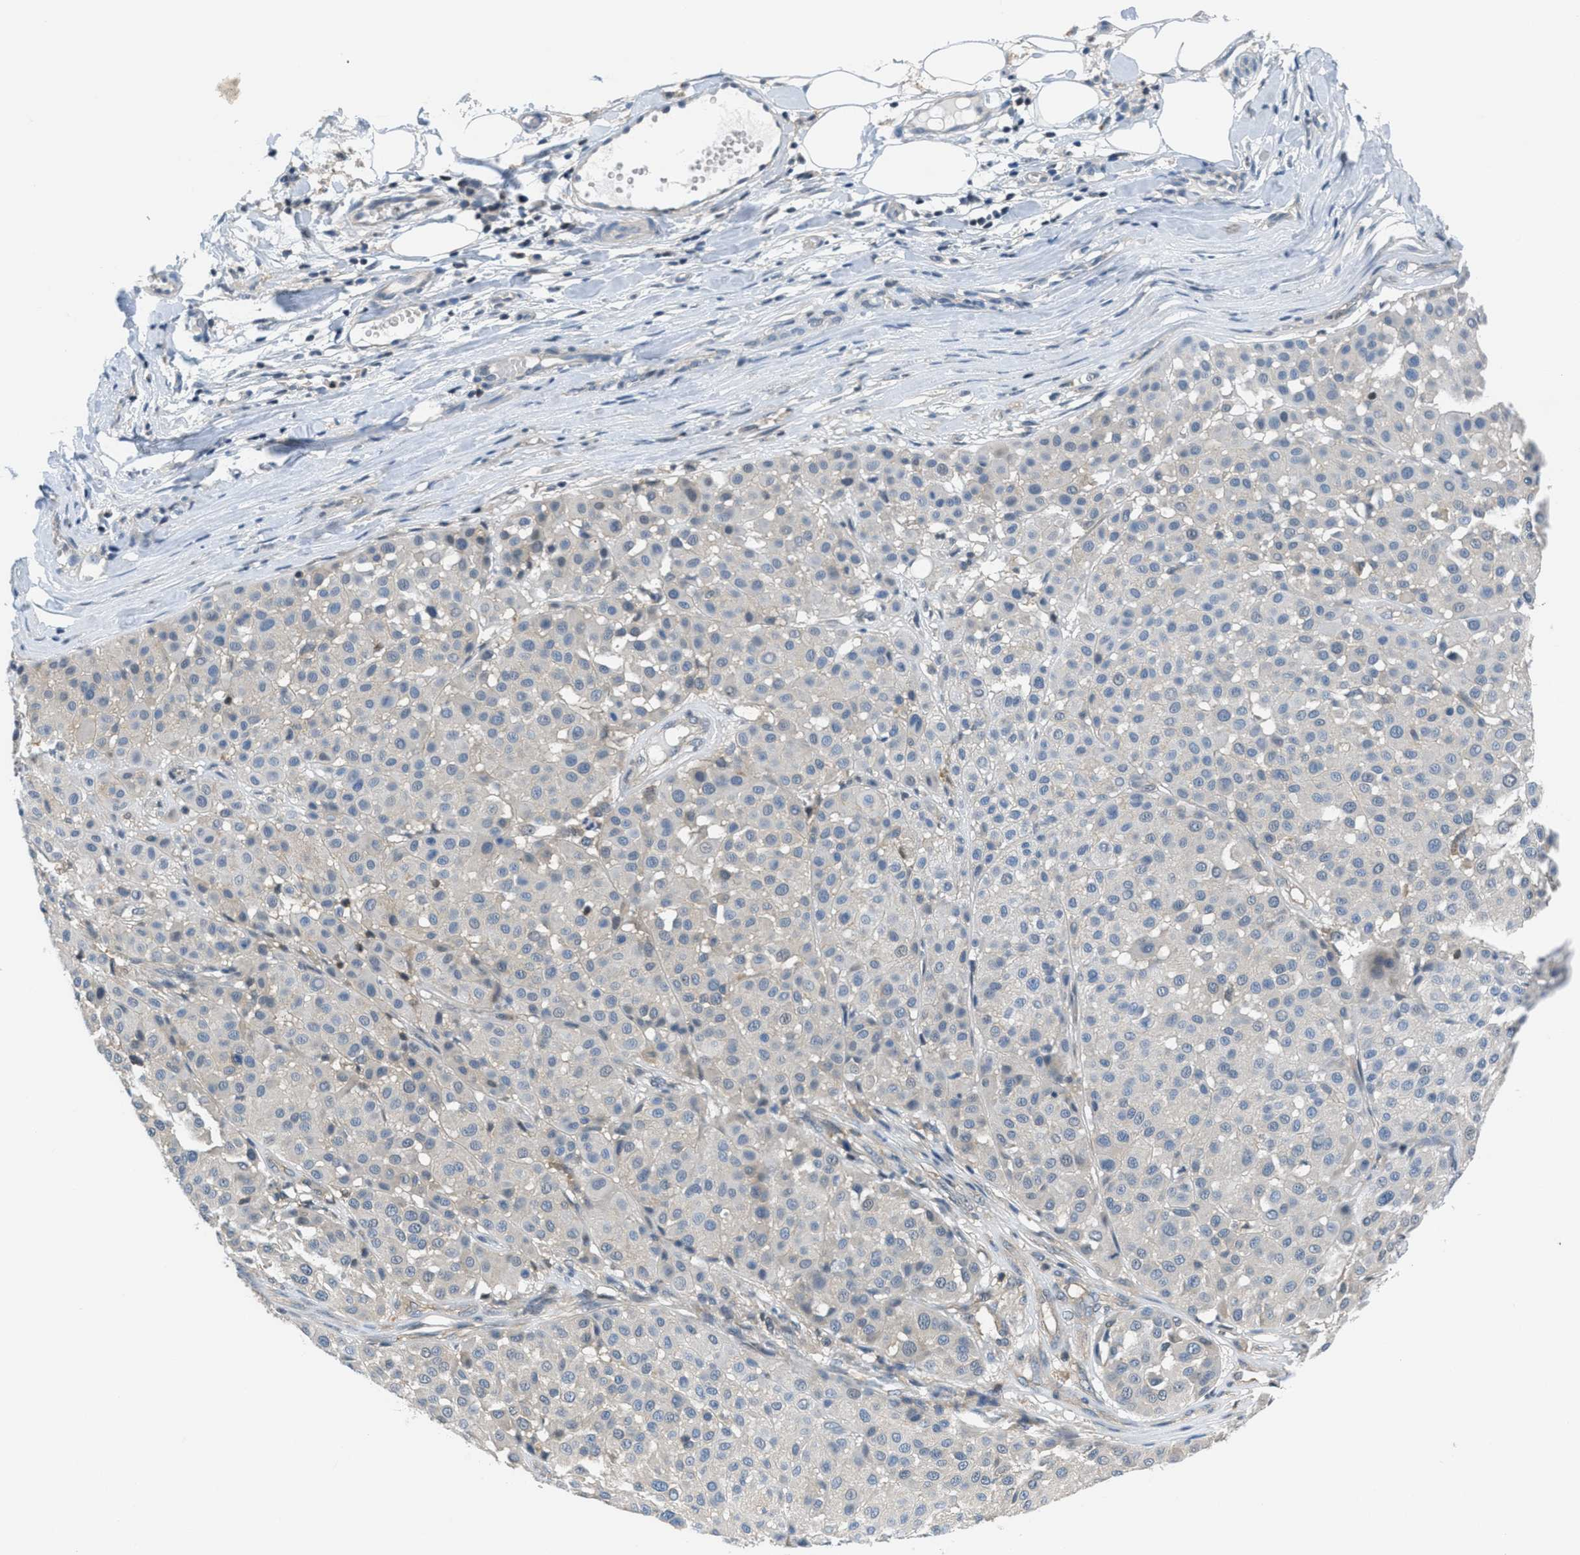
{"staining": {"intensity": "negative", "quantity": "none", "location": "none"}, "tissue": "melanoma", "cell_type": "Tumor cells", "image_type": "cancer", "snomed": [{"axis": "morphology", "description": "Malignant melanoma, Metastatic site"}, {"axis": "topography", "description": "Soft tissue"}], "caption": "This image is of melanoma stained with IHC to label a protein in brown with the nuclei are counter-stained blue. There is no staining in tumor cells.", "gene": "PIP5K1C", "patient": {"sex": "male", "age": 41}}